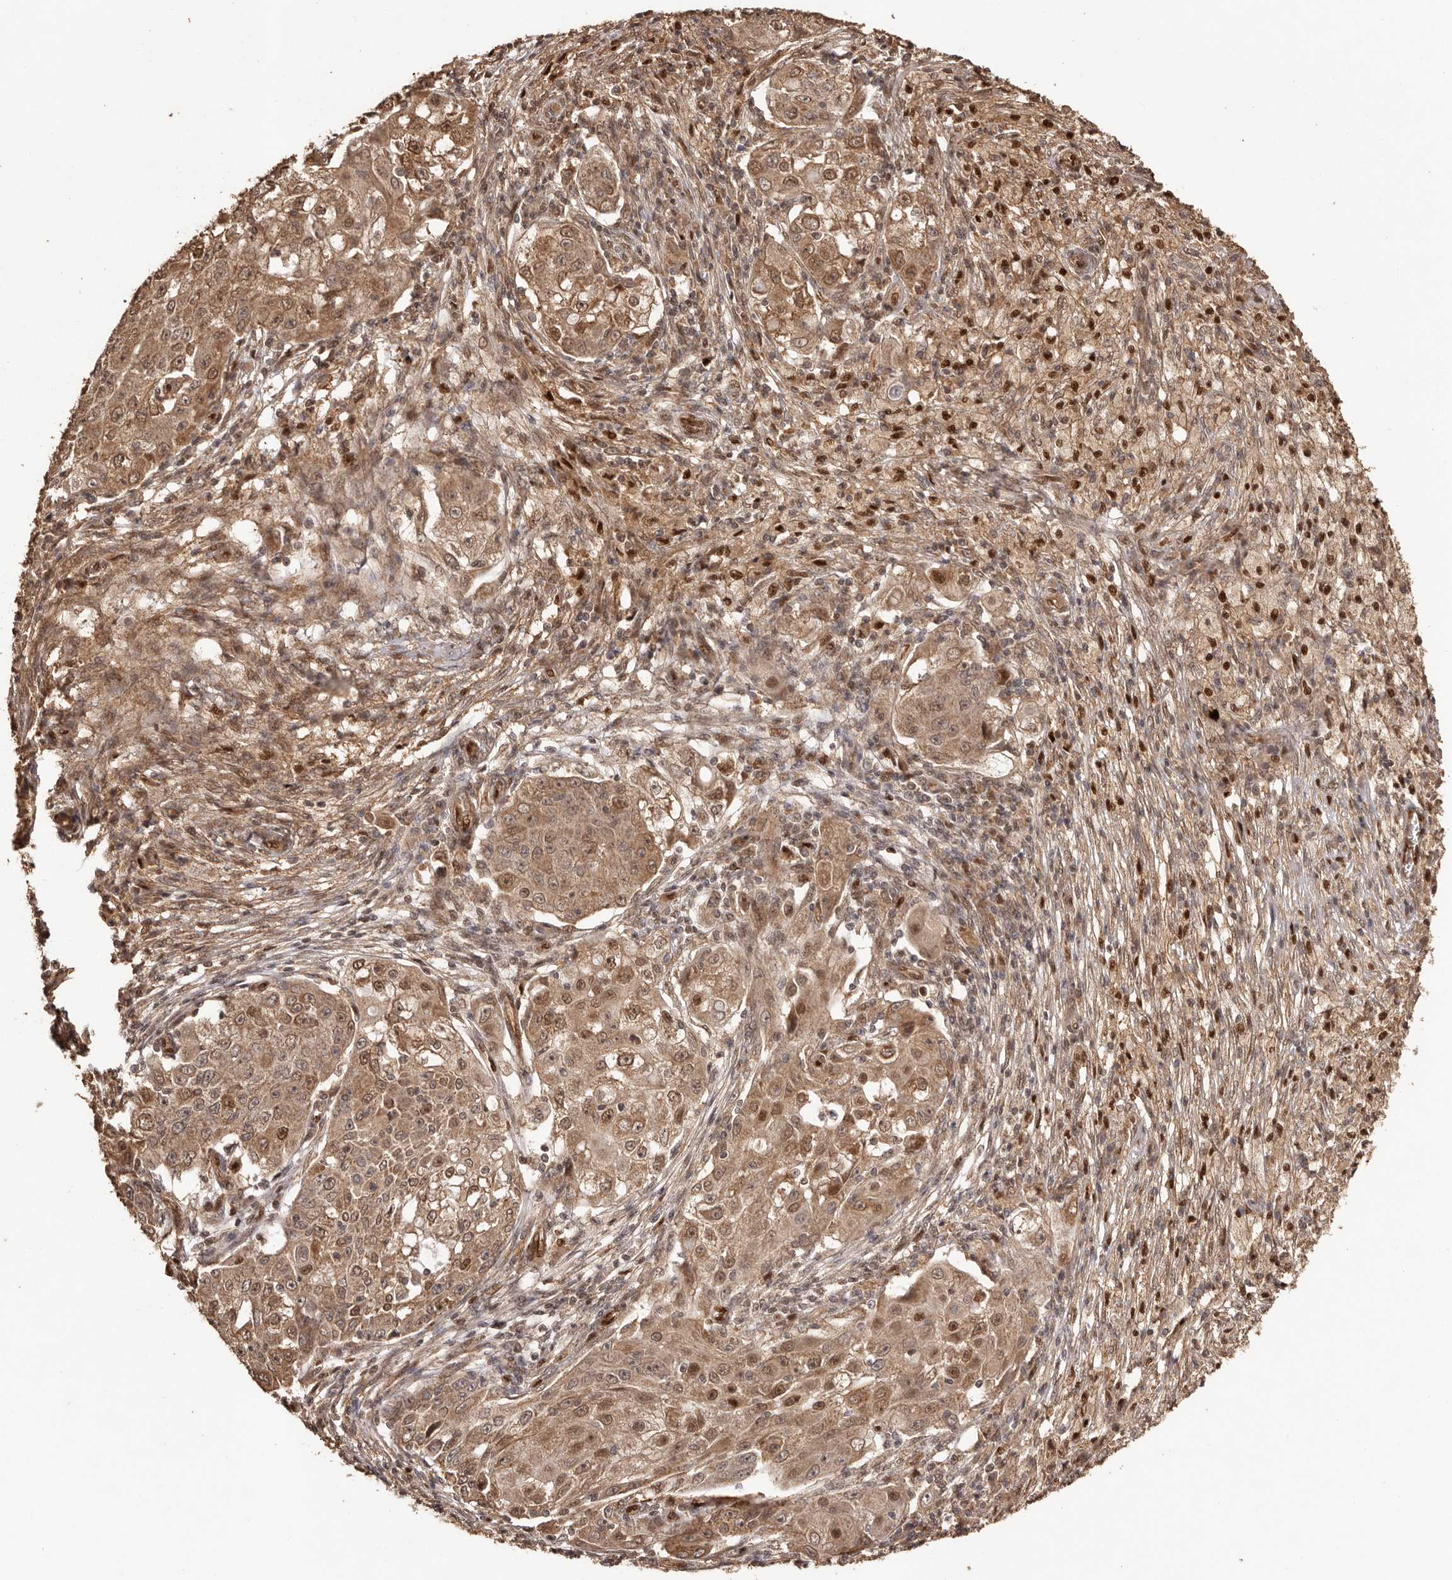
{"staining": {"intensity": "moderate", "quantity": ">75%", "location": "cytoplasmic/membranous,nuclear"}, "tissue": "ovarian cancer", "cell_type": "Tumor cells", "image_type": "cancer", "snomed": [{"axis": "morphology", "description": "Carcinoma, endometroid"}, {"axis": "topography", "description": "Ovary"}], "caption": "Immunohistochemical staining of ovarian cancer displays medium levels of moderate cytoplasmic/membranous and nuclear protein positivity in about >75% of tumor cells.", "gene": "UBR2", "patient": {"sex": "female", "age": 42}}